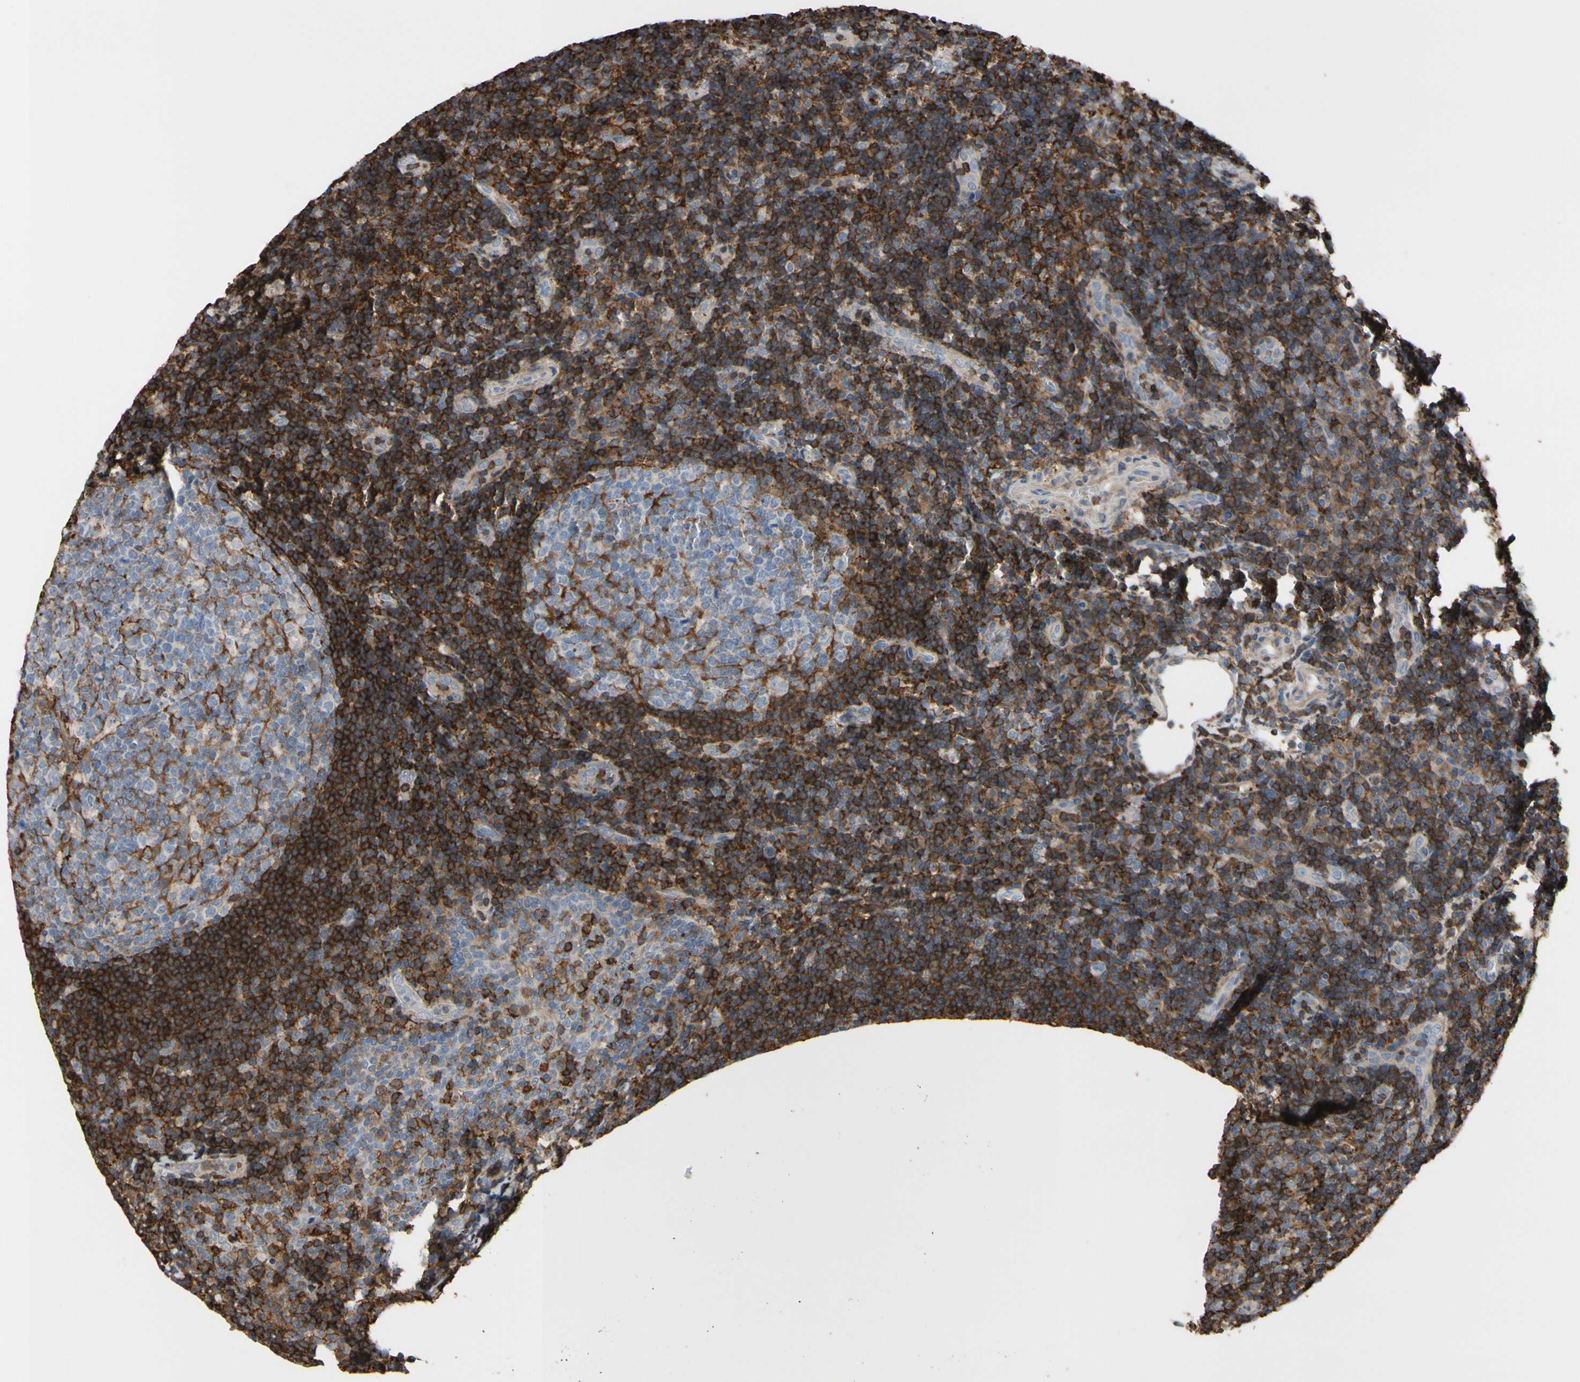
{"staining": {"intensity": "moderate", "quantity": "25%-75%", "location": "cytoplasmic/membranous"}, "tissue": "tonsil", "cell_type": "Germinal center cells", "image_type": "normal", "snomed": [{"axis": "morphology", "description": "Normal tissue, NOS"}, {"axis": "topography", "description": "Tonsil"}], "caption": "DAB immunohistochemical staining of benign human tonsil displays moderate cytoplasmic/membranous protein staining in about 25%-75% of germinal center cells.", "gene": "ANXA6", "patient": {"sex": "female", "age": 40}}